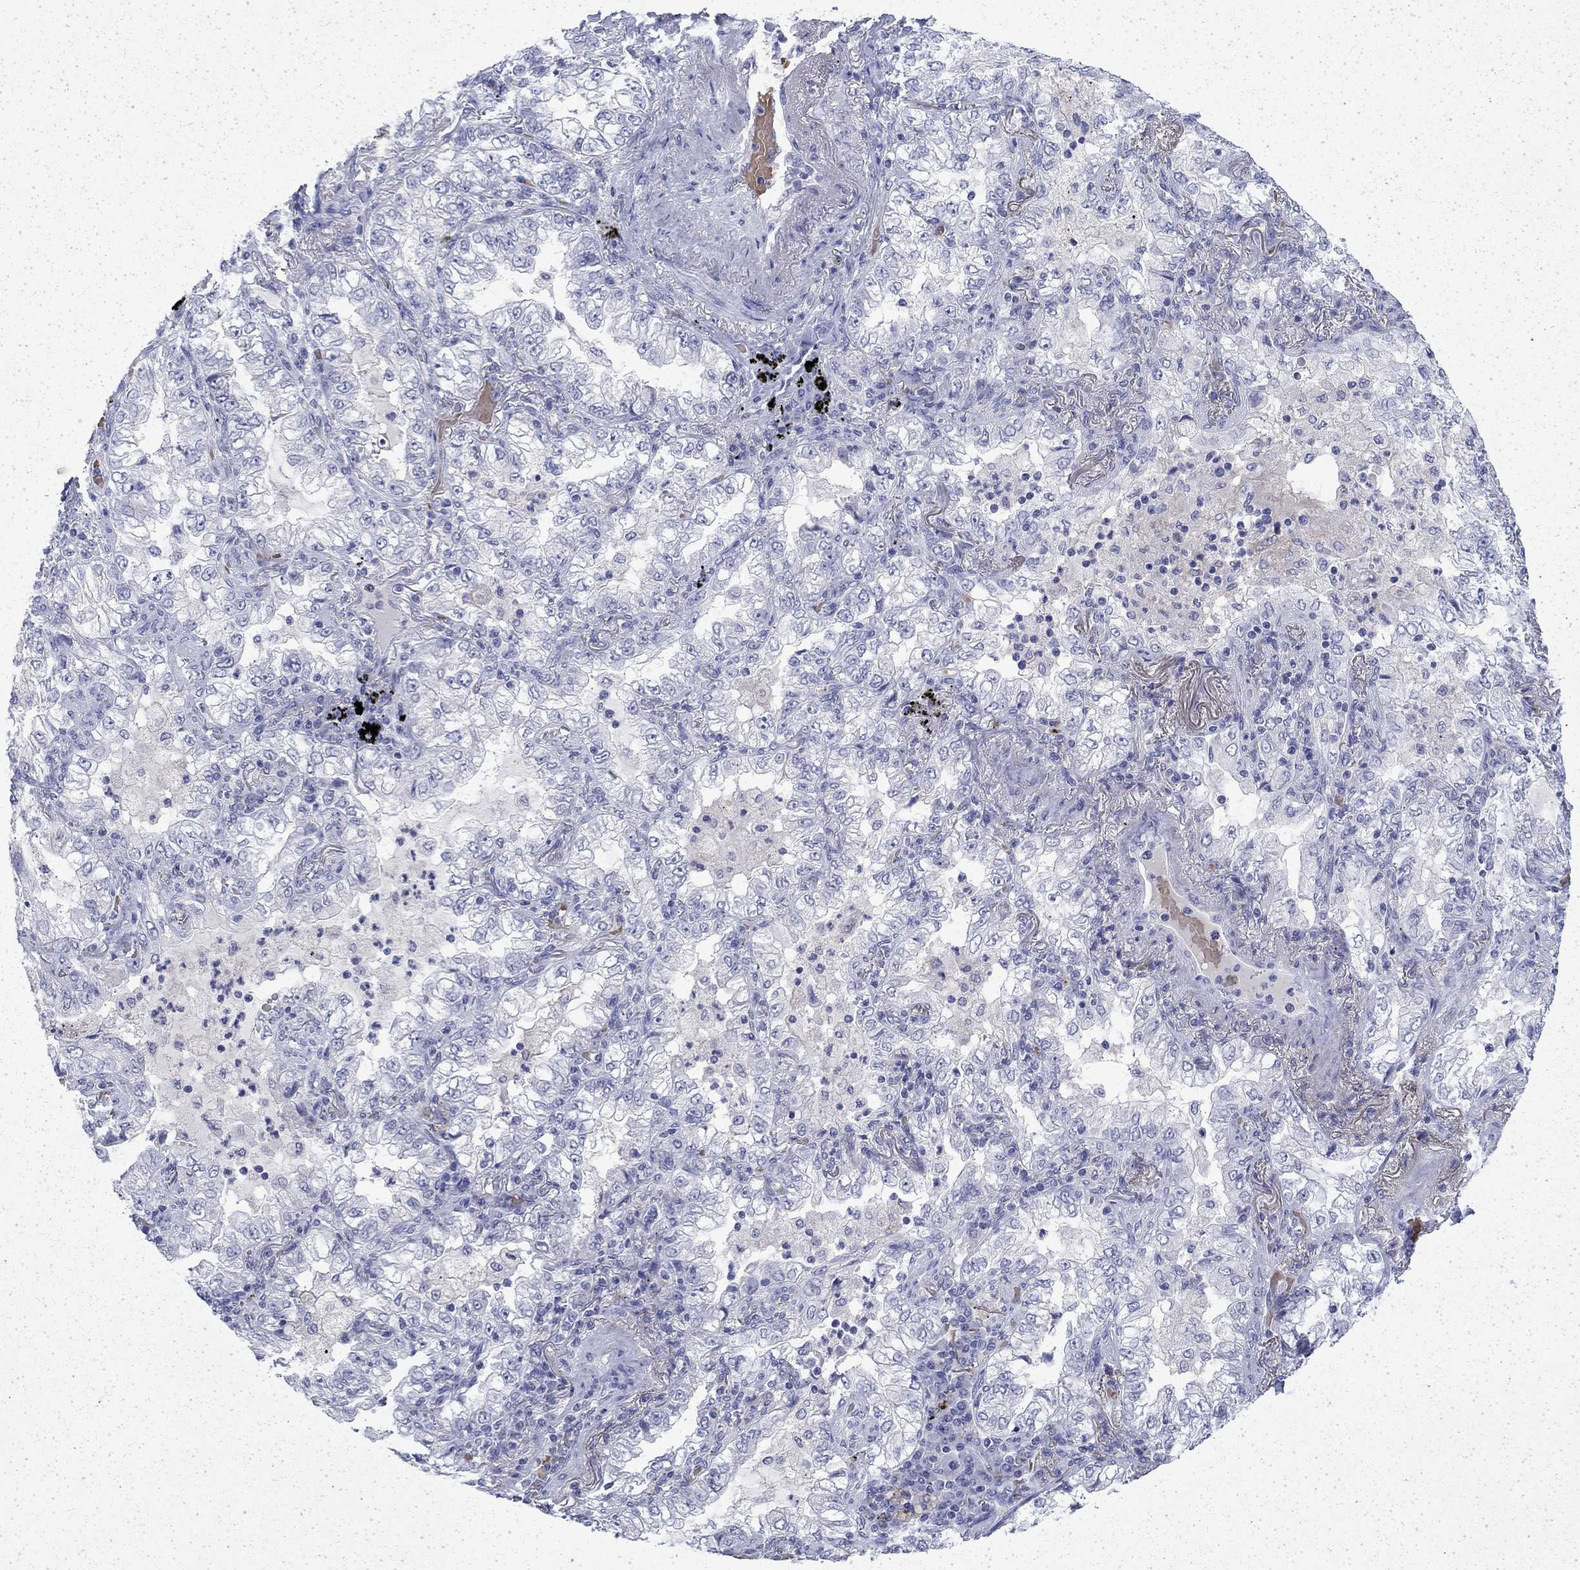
{"staining": {"intensity": "negative", "quantity": "none", "location": "none"}, "tissue": "lung cancer", "cell_type": "Tumor cells", "image_type": "cancer", "snomed": [{"axis": "morphology", "description": "Adenocarcinoma, NOS"}, {"axis": "topography", "description": "Lung"}], "caption": "Tumor cells are negative for protein expression in human adenocarcinoma (lung).", "gene": "ENPP6", "patient": {"sex": "female", "age": 73}}